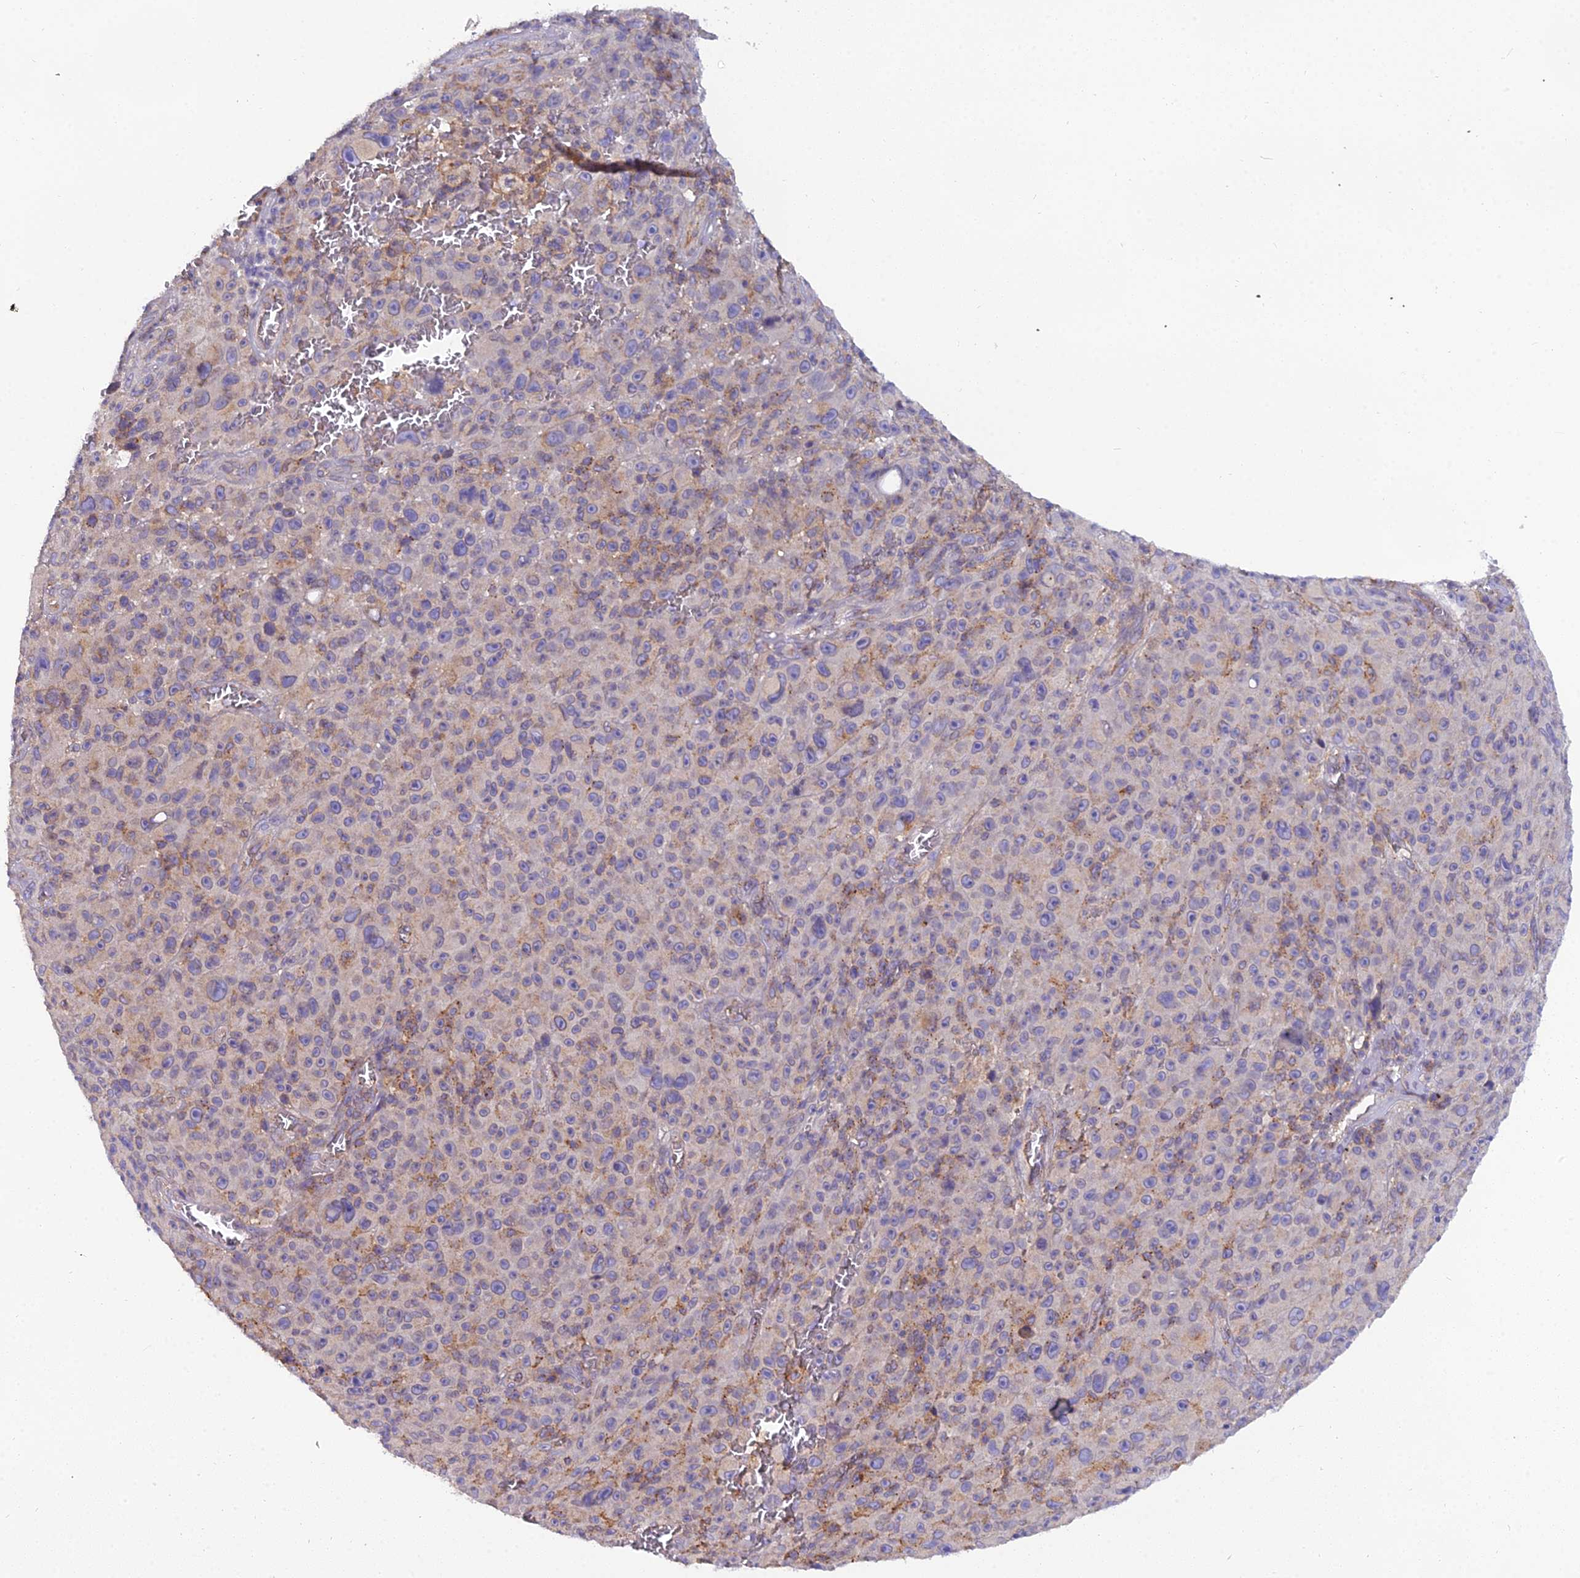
{"staining": {"intensity": "weak", "quantity": "25%-75%", "location": "cytoplasmic/membranous"}, "tissue": "melanoma", "cell_type": "Tumor cells", "image_type": "cancer", "snomed": [{"axis": "morphology", "description": "Malignant melanoma, NOS"}, {"axis": "topography", "description": "Skin"}], "caption": "Melanoma stained for a protein (brown) shows weak cytoplasmic/membranous positive positivity in approximately 25%-75% of tumor cells.", "gene": "GOLPH3", "patient": {"sex": "female", "age": 82}}